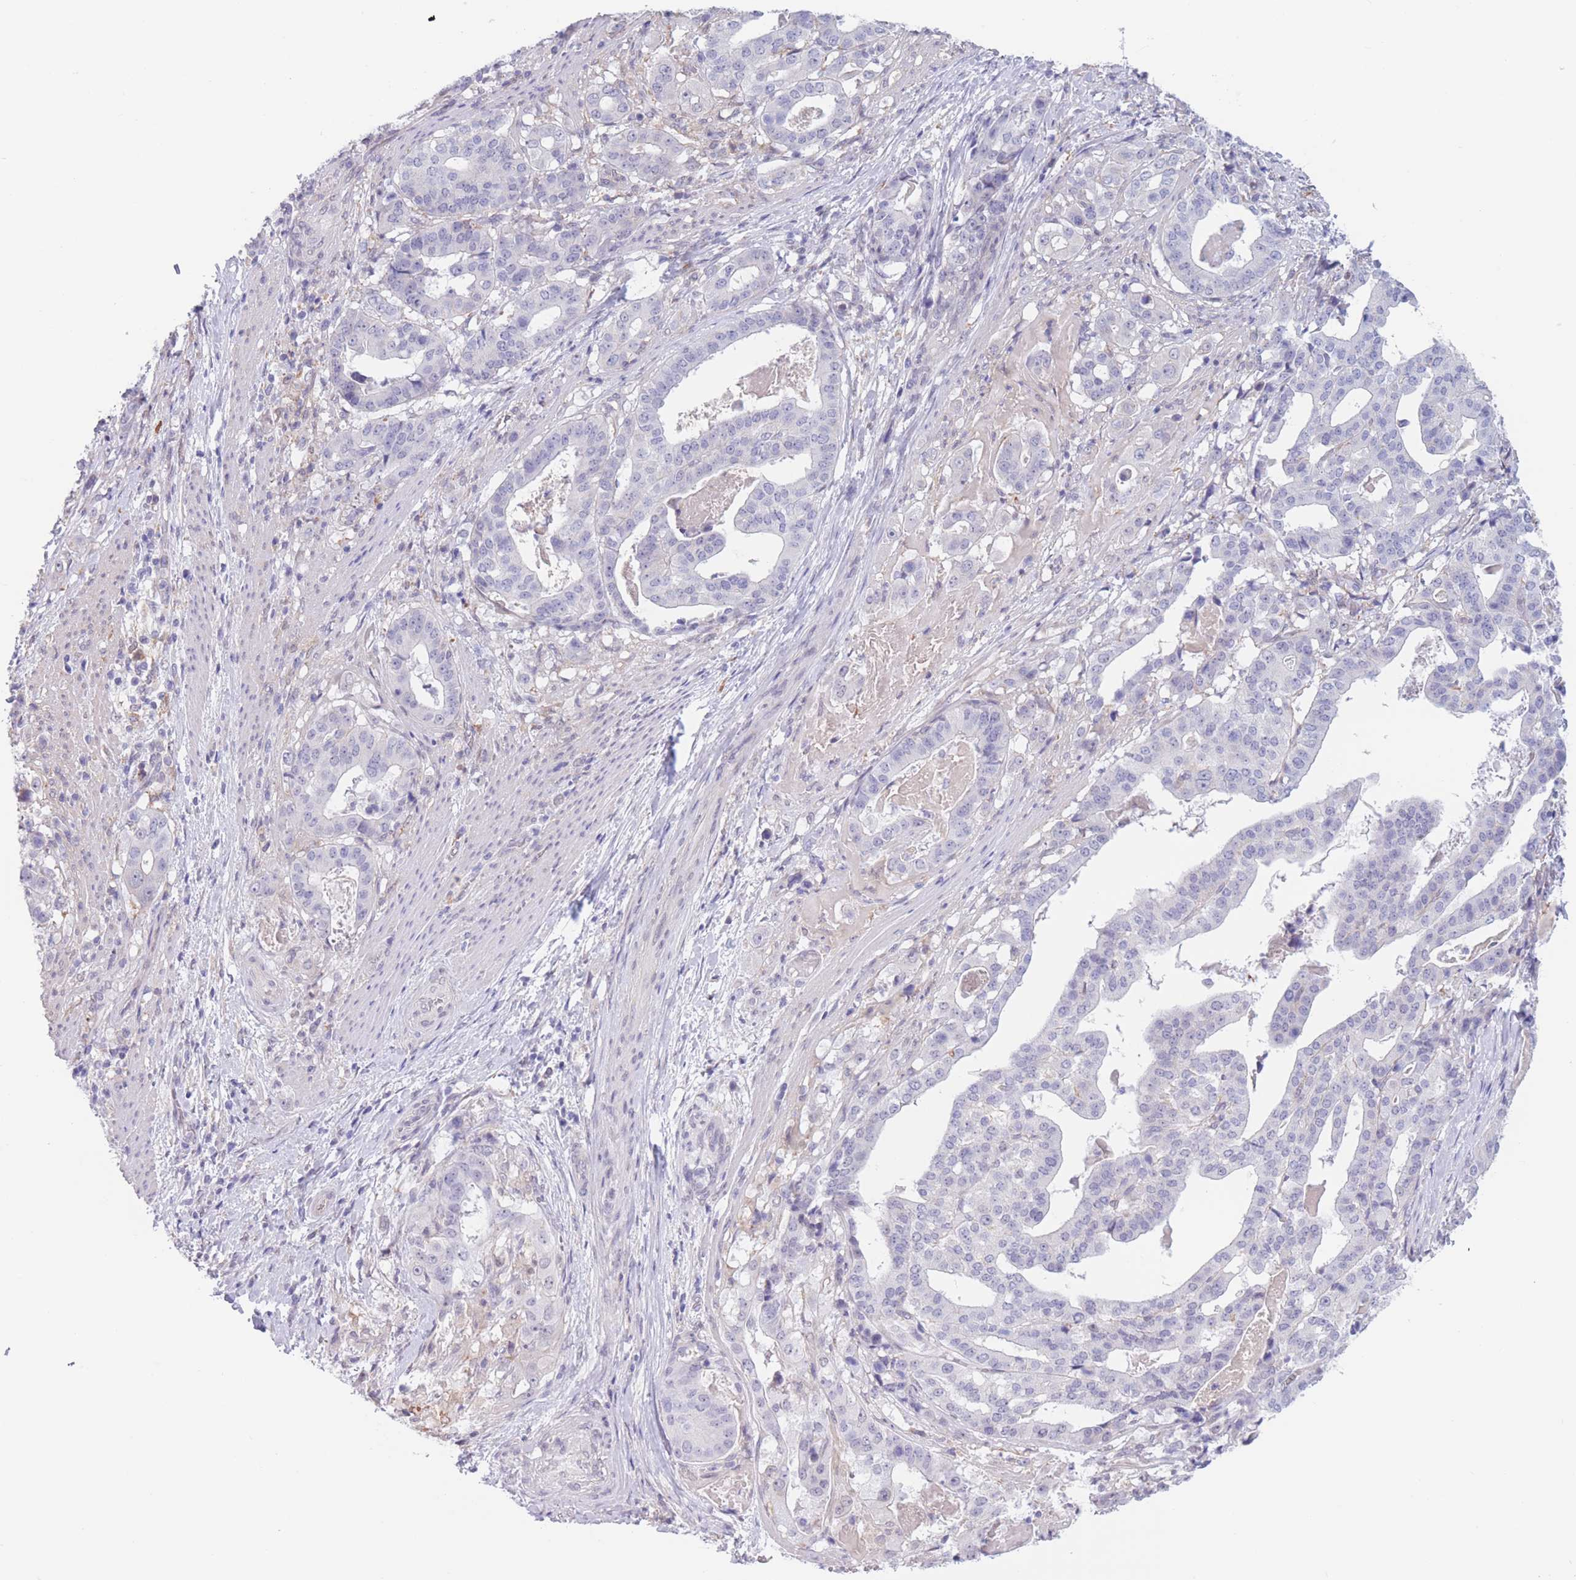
{"staining": {"intensity": "negative", "quantity": "none", "location": "none"}, "tissue": "stomach cancer", "cell_type": "Tumor cells", "image_type": "cancer", "snomed": [{"axis": "morphology", "description": "Adenocarcinoma, NOS"}, {"axis": "topography", "description": "Stomach"}], "caption": "This is a image of IHC staining of stomach adenocarcinoma, which shows no staining in tumor cells.", "gene": "PODXL", "patient": {"sex": "male", "age": 48}}